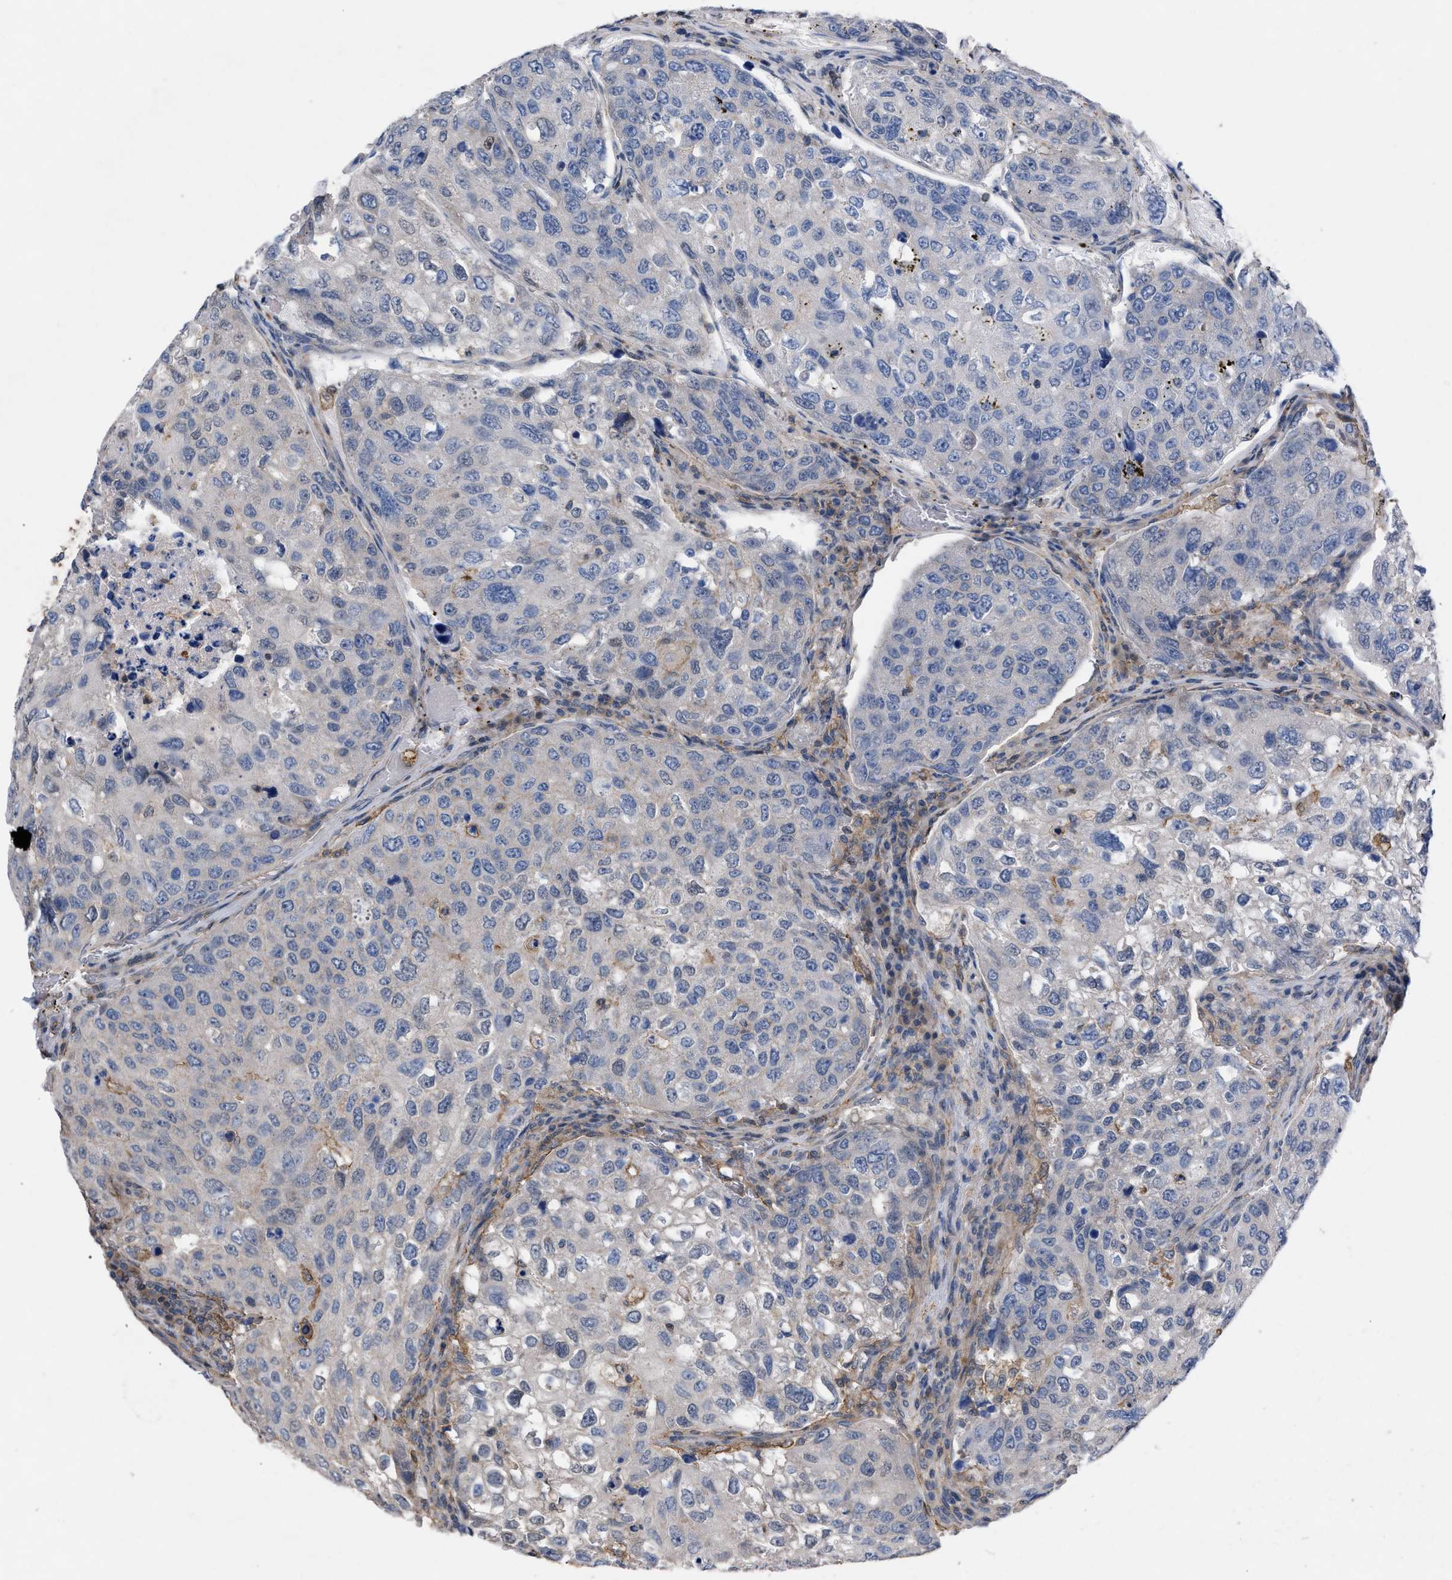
{"staining": {"intensity": "negative", "quantity": "none", "location": "none"}, "tissue": "urothelial cancer", "cell_type": "Tumor cells", "image_type": "cancer", "snomed": [{"axis": "morphology", "description": "Urothelial carcinoma, High grade"}, {"axis": "topography", "description": "Lymph node"}, {"axis": "topography", "description": "Urinary bladder"}], "caption": "Tumor cells are negative for protein expression in human urothelial cancer.", "gene": "TMEM131", "patient": {"sex": "male", "age": 51}}